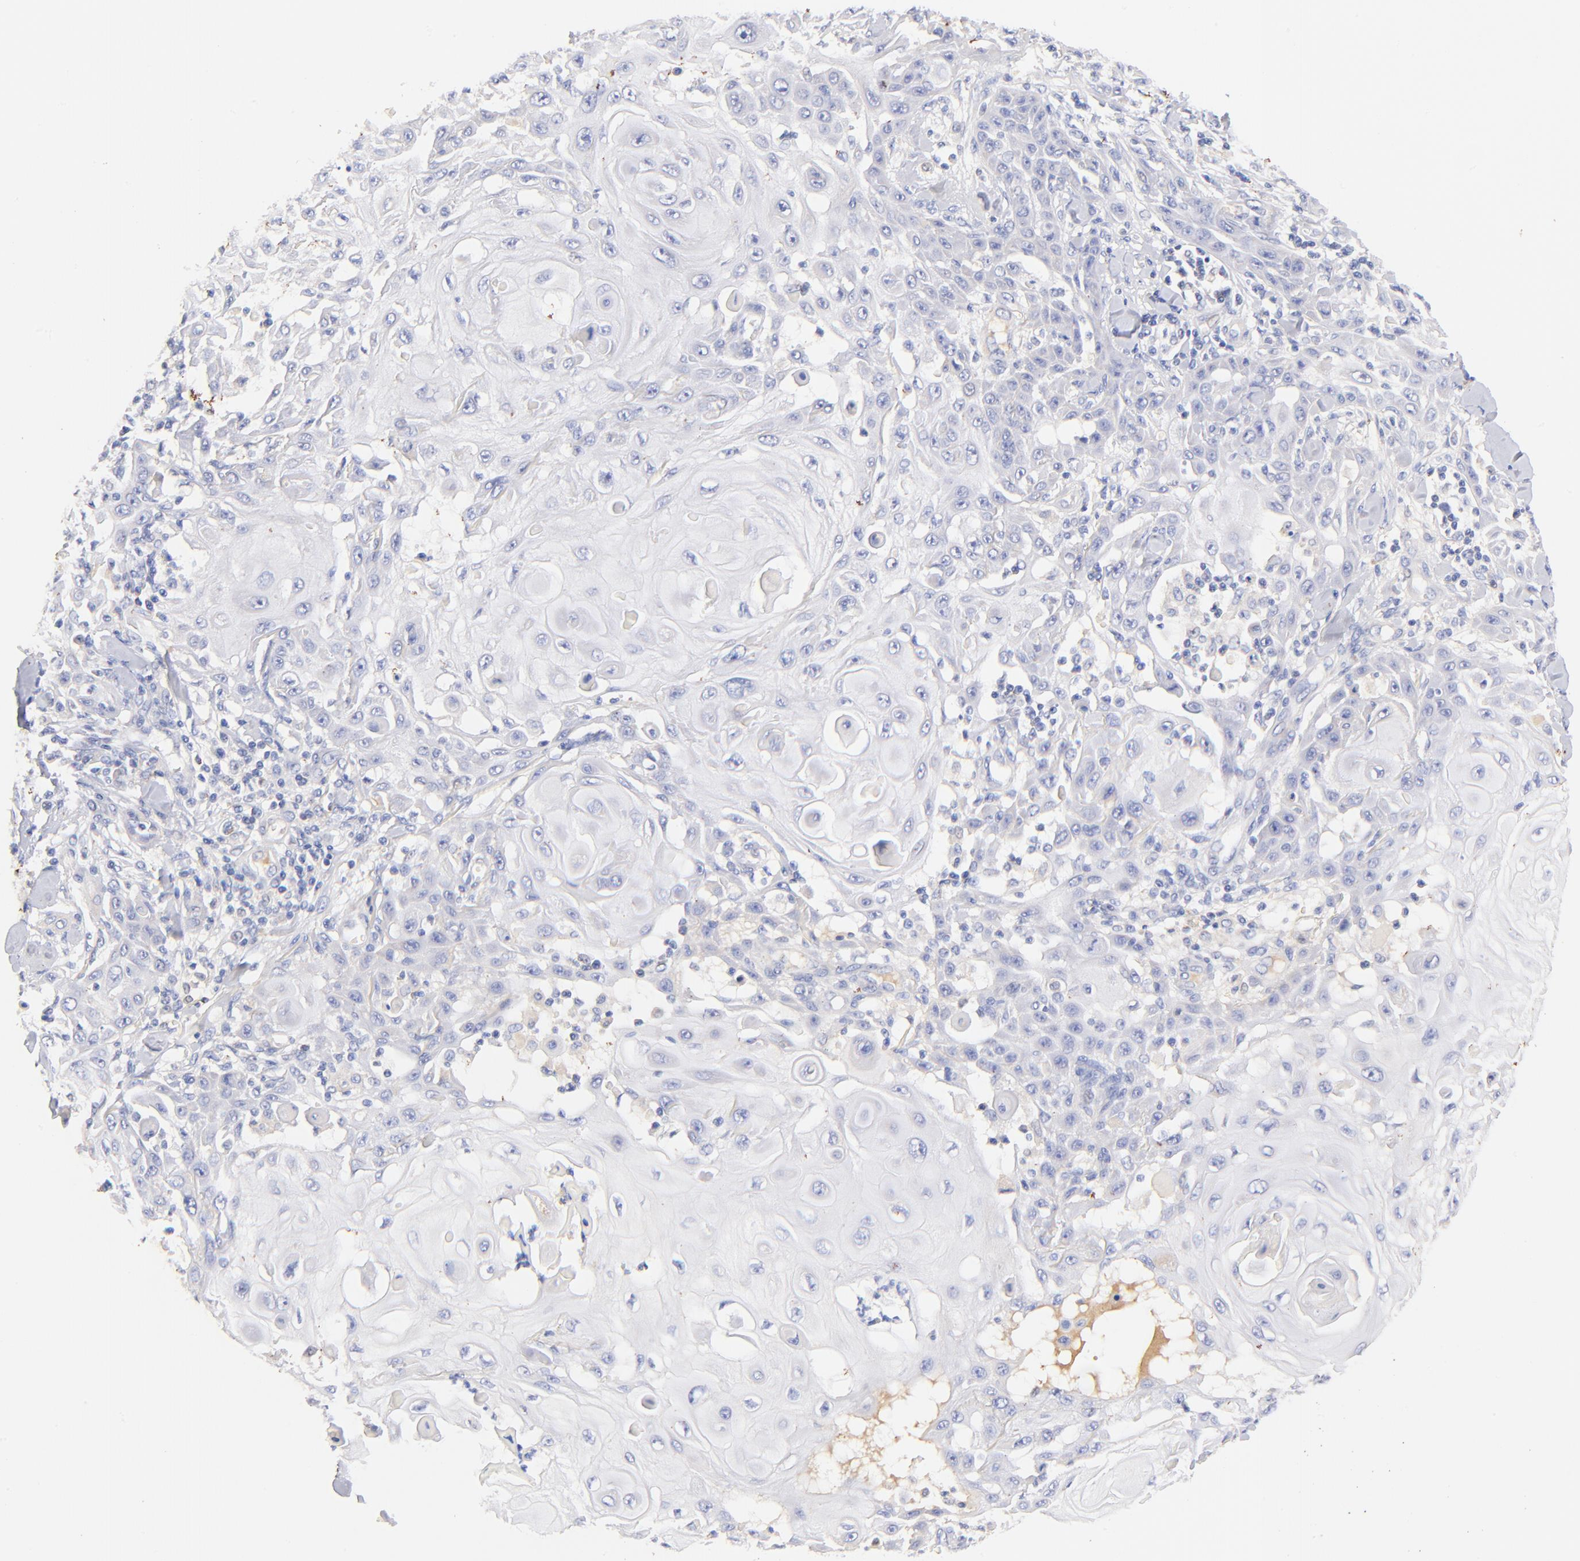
{"staining": {"intensity": "negative", "quantity": "none", "location": "none"}, "tissue": "skin cancer", "cell_type": "Tumor cells", "image_type": "cancer", "snomed": [{"axis": "morphology", "description": "Squamous cell carcinoma, NOS"}, {"axis": "topography", "description": "Skin"}], "caption": "Skin squamous cell carcinoma stained for a protein using immunohistochemistry (IHC) shows no staining tumor cells.", "gene": "IGLV7-43", "patient": {"sex": "male", "age": 24}}